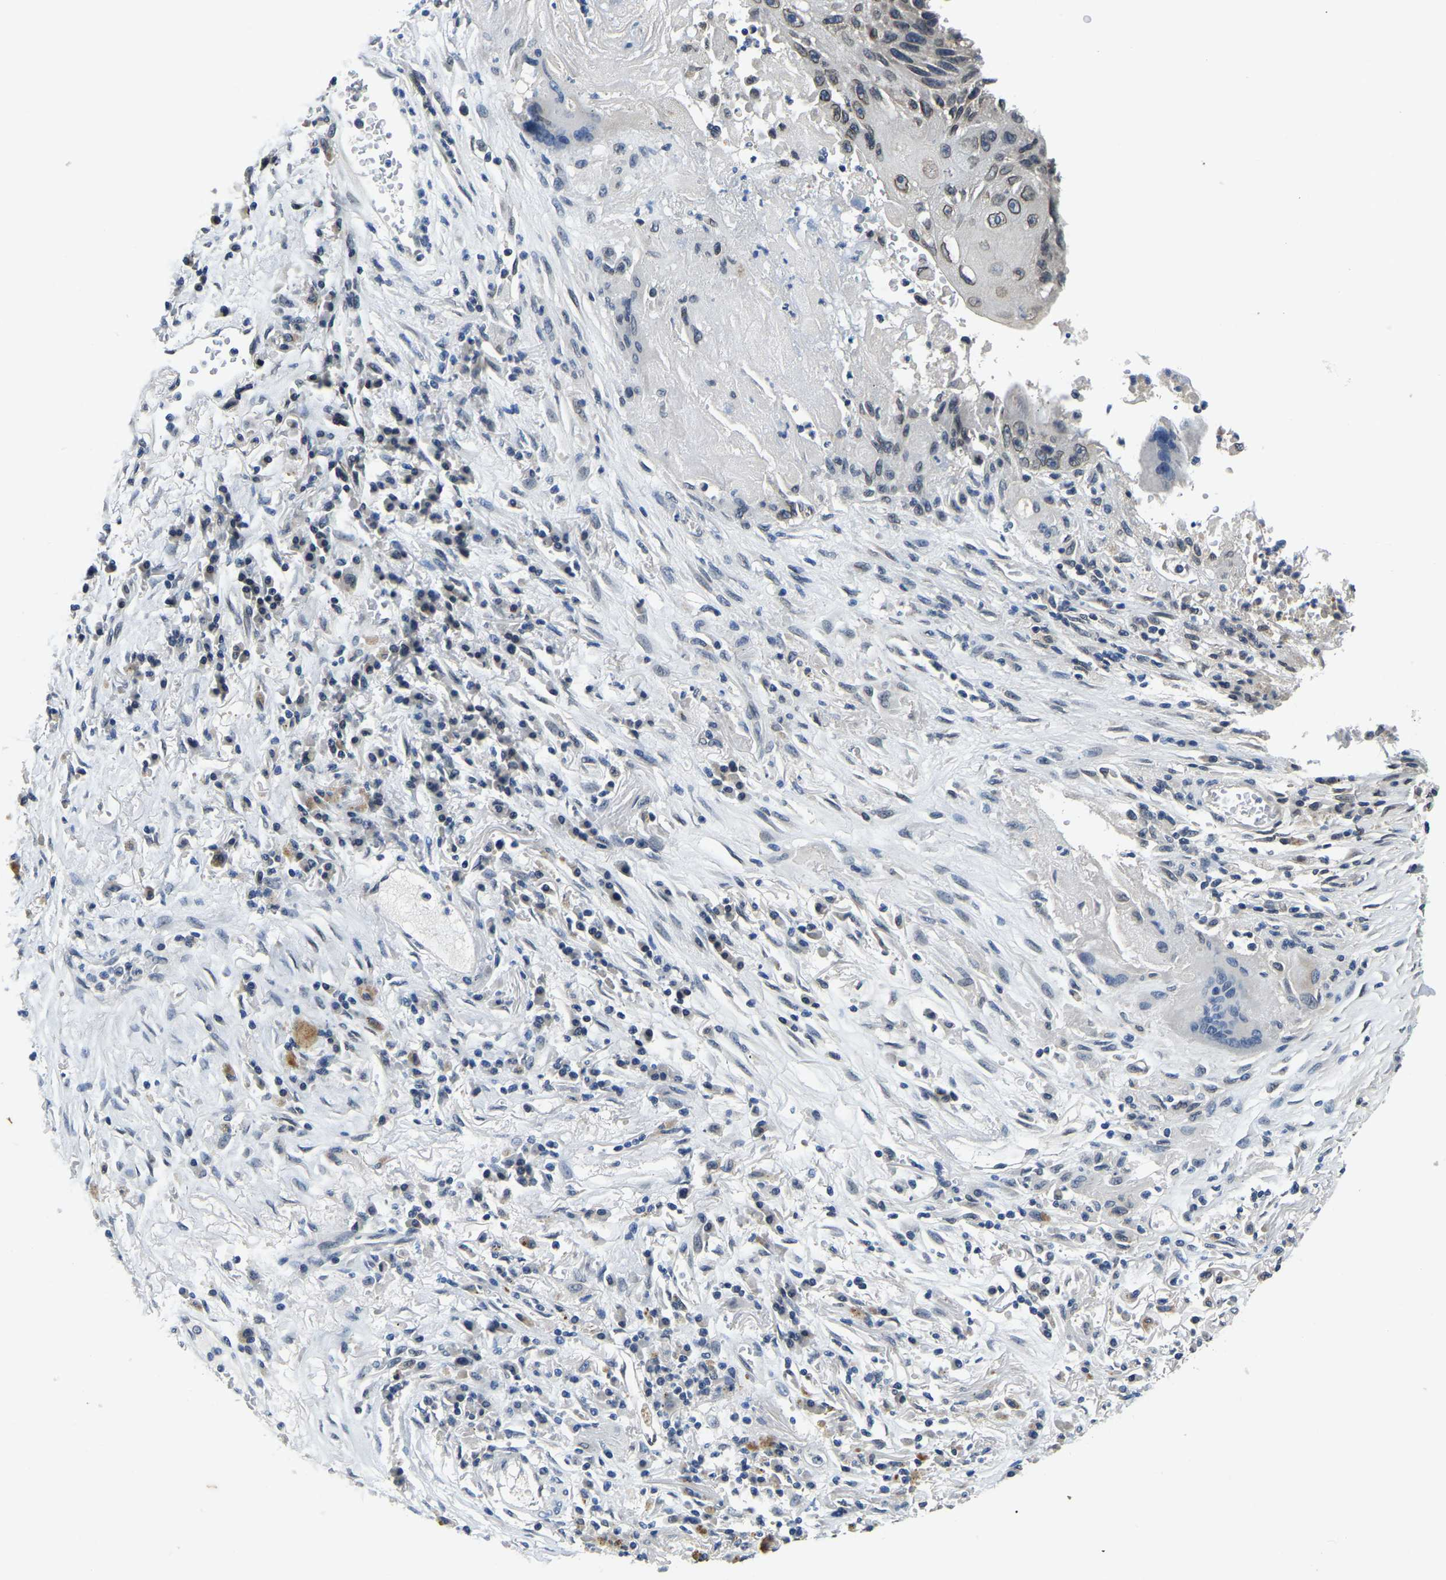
{"staining": {"intensity": "weak", "quantity": ">75%", "location": "cytoplasmic/membranous,nuclear"}, "tissue": "lung cancer", "cell_type": "Tumor cells", "image_type": "cancer", "snomed": [{"axis": "morphology", "description": "Squamous cell carcinoma, NOS"}, {"axis": "topography", "description": "Lung"}], "caption": "Human lung cancer (squamous cell carcinoma) stained for a protein (brown) reveals weak cytoplasmic/membranous and nuclear positive expression in about >75% of tumor cells.", "gene": "RANBP2", "patient": {"sex": "male", "age": 61}}